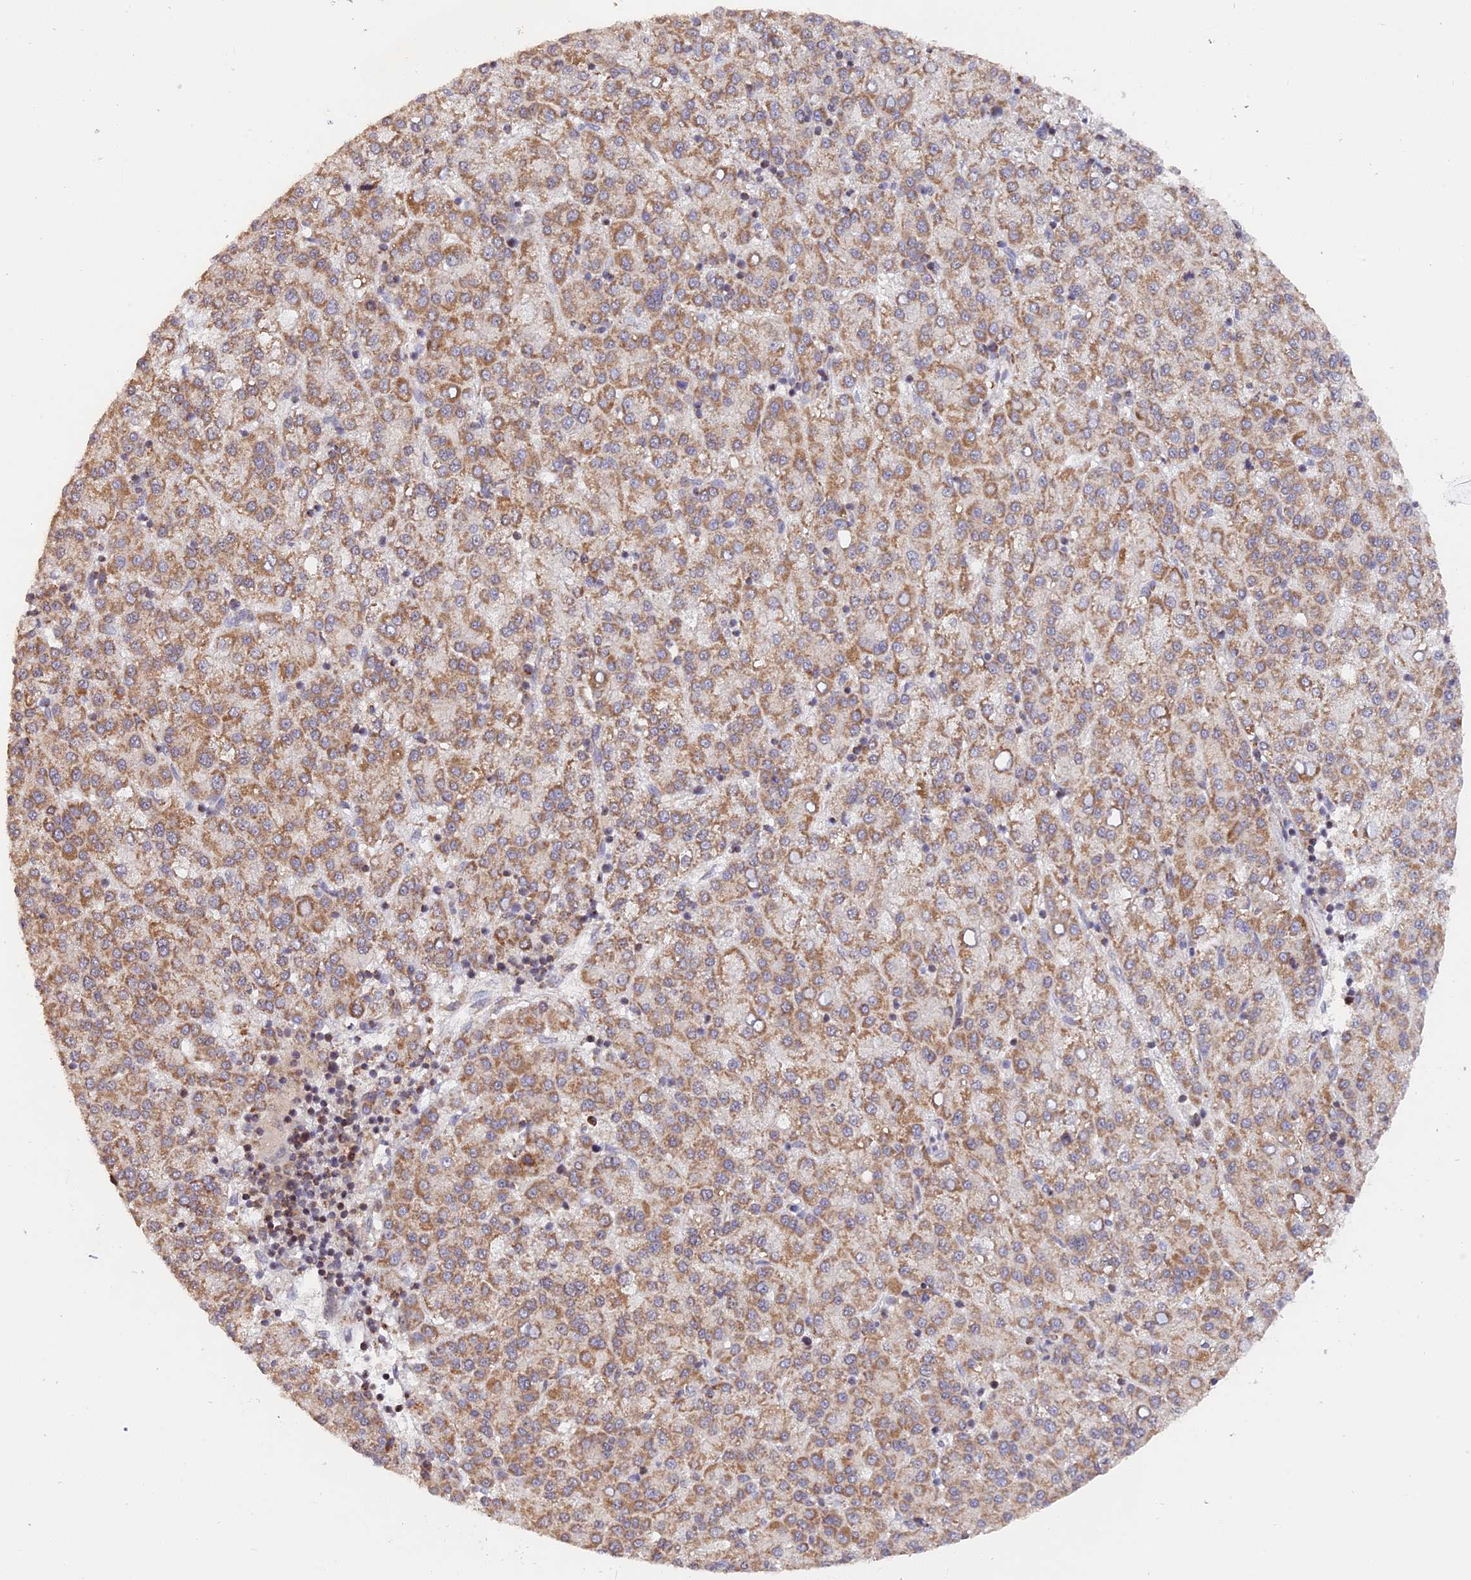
{"staining": {"intensity": "weak", "quantity": ">75%", "location": "cytoplasmic/membranous"}, "tissue": "liver cancer", "cell_type": "Tumor cells", "image_type": "cancer", "snomed": [{"axis": "morphology", "description": "Carcinoma, Hepatocellular, NOS"}, {"axis": "topography", "description": "Liver"}], "caption": "Protein expression analysis of human liver cancer reveals weak cytoplasmic/membranous staining in about >75% of tumor cells.", "gene": "MPV17L", "patient": {"sex": "female", "age": 58}}